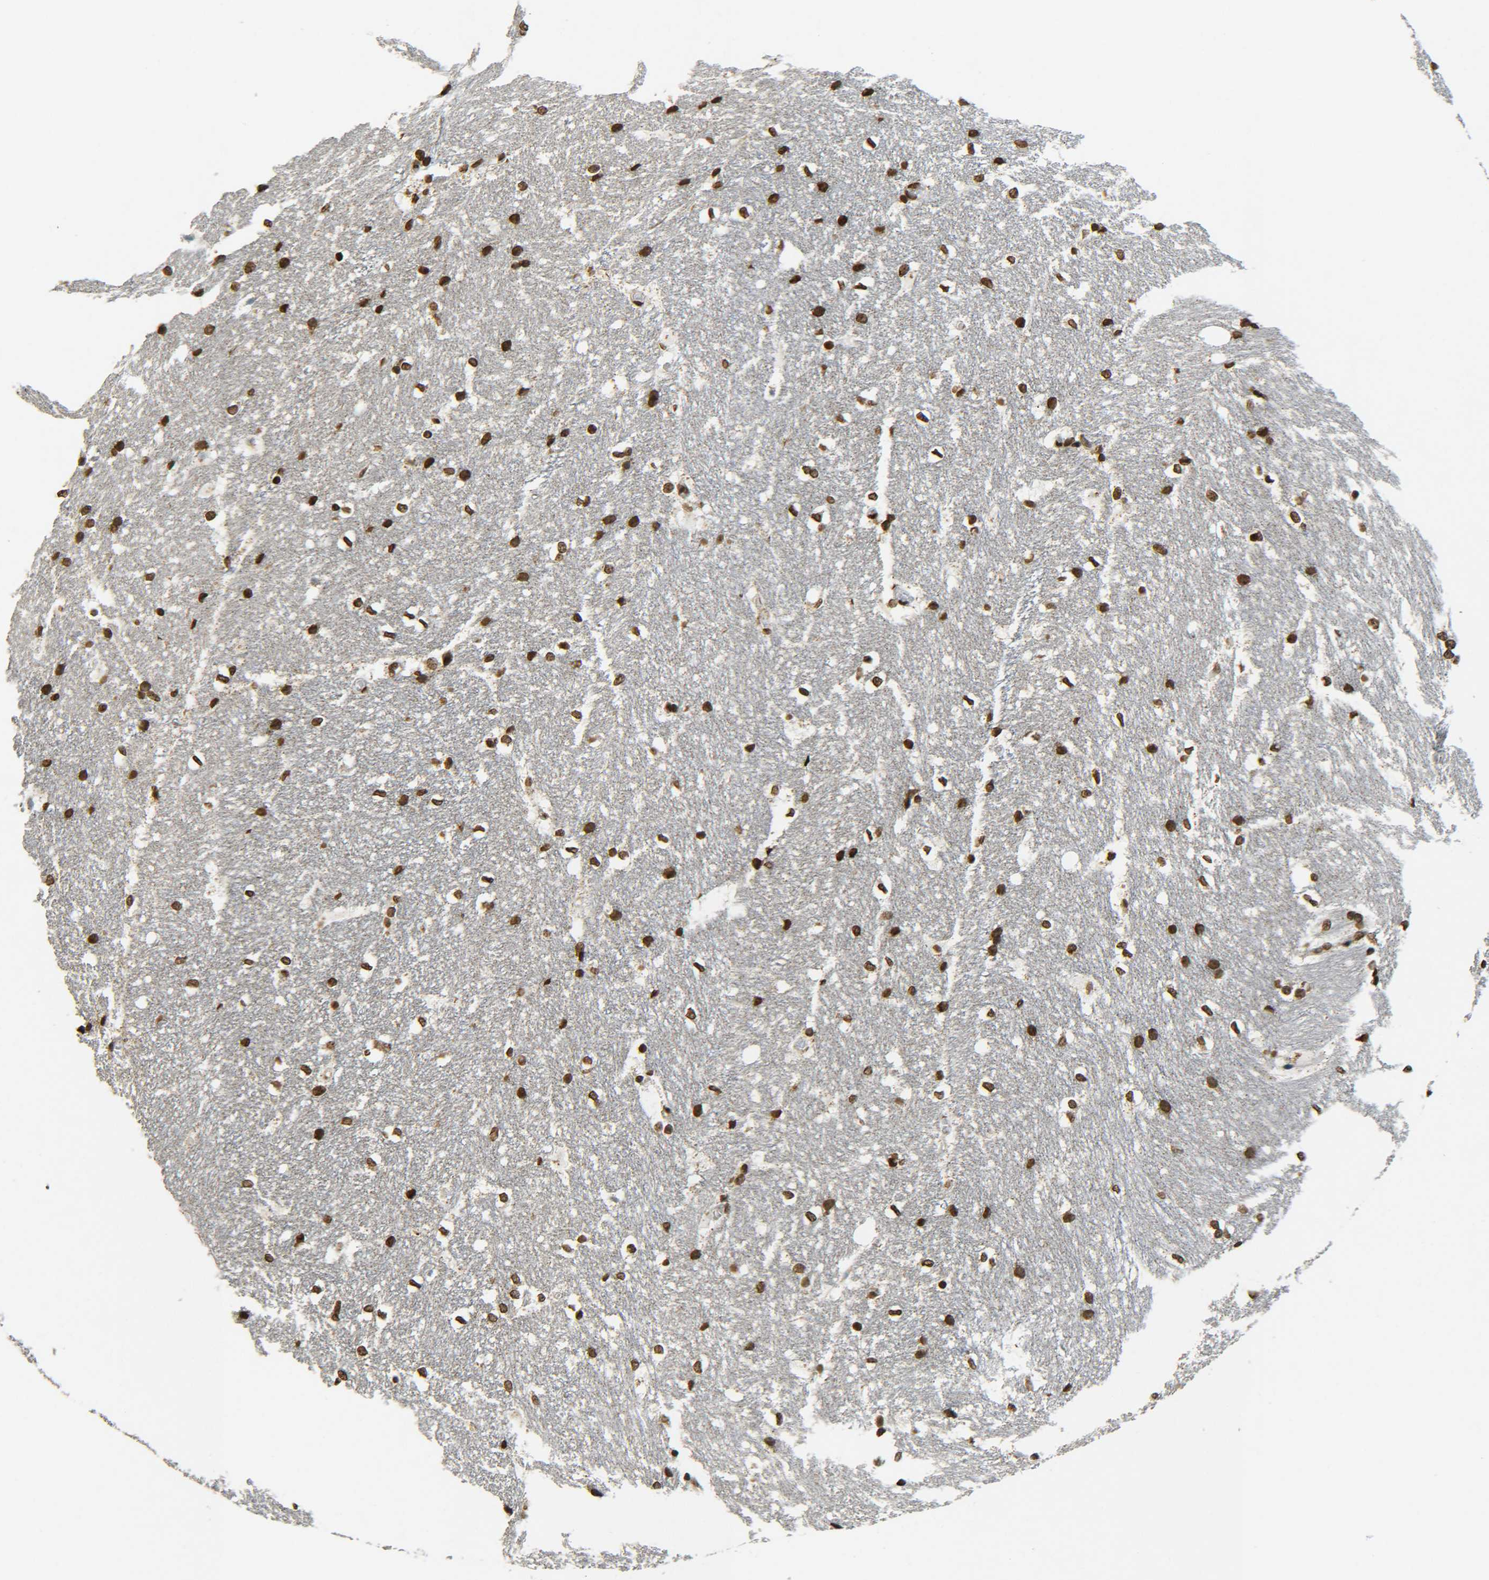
{"staining": {"intensity": "strong", "quantity": ">75%", "location": "nuclear"}, "tissue": "hippocampus", "cell_type": "Glial cells", "image_type": "normal", "snomed": [{"axis": "morphology", "description": "Normal tissue, NOS"}, {"axis": "topography", "description": "Hippocampus"}], "caption": "The immunohistochemical stain shows strong nuclear expression in glial cells of benign hippocampus.", "gene": "NEUROG2", "patient": {"sex": "female", "age": 19}}